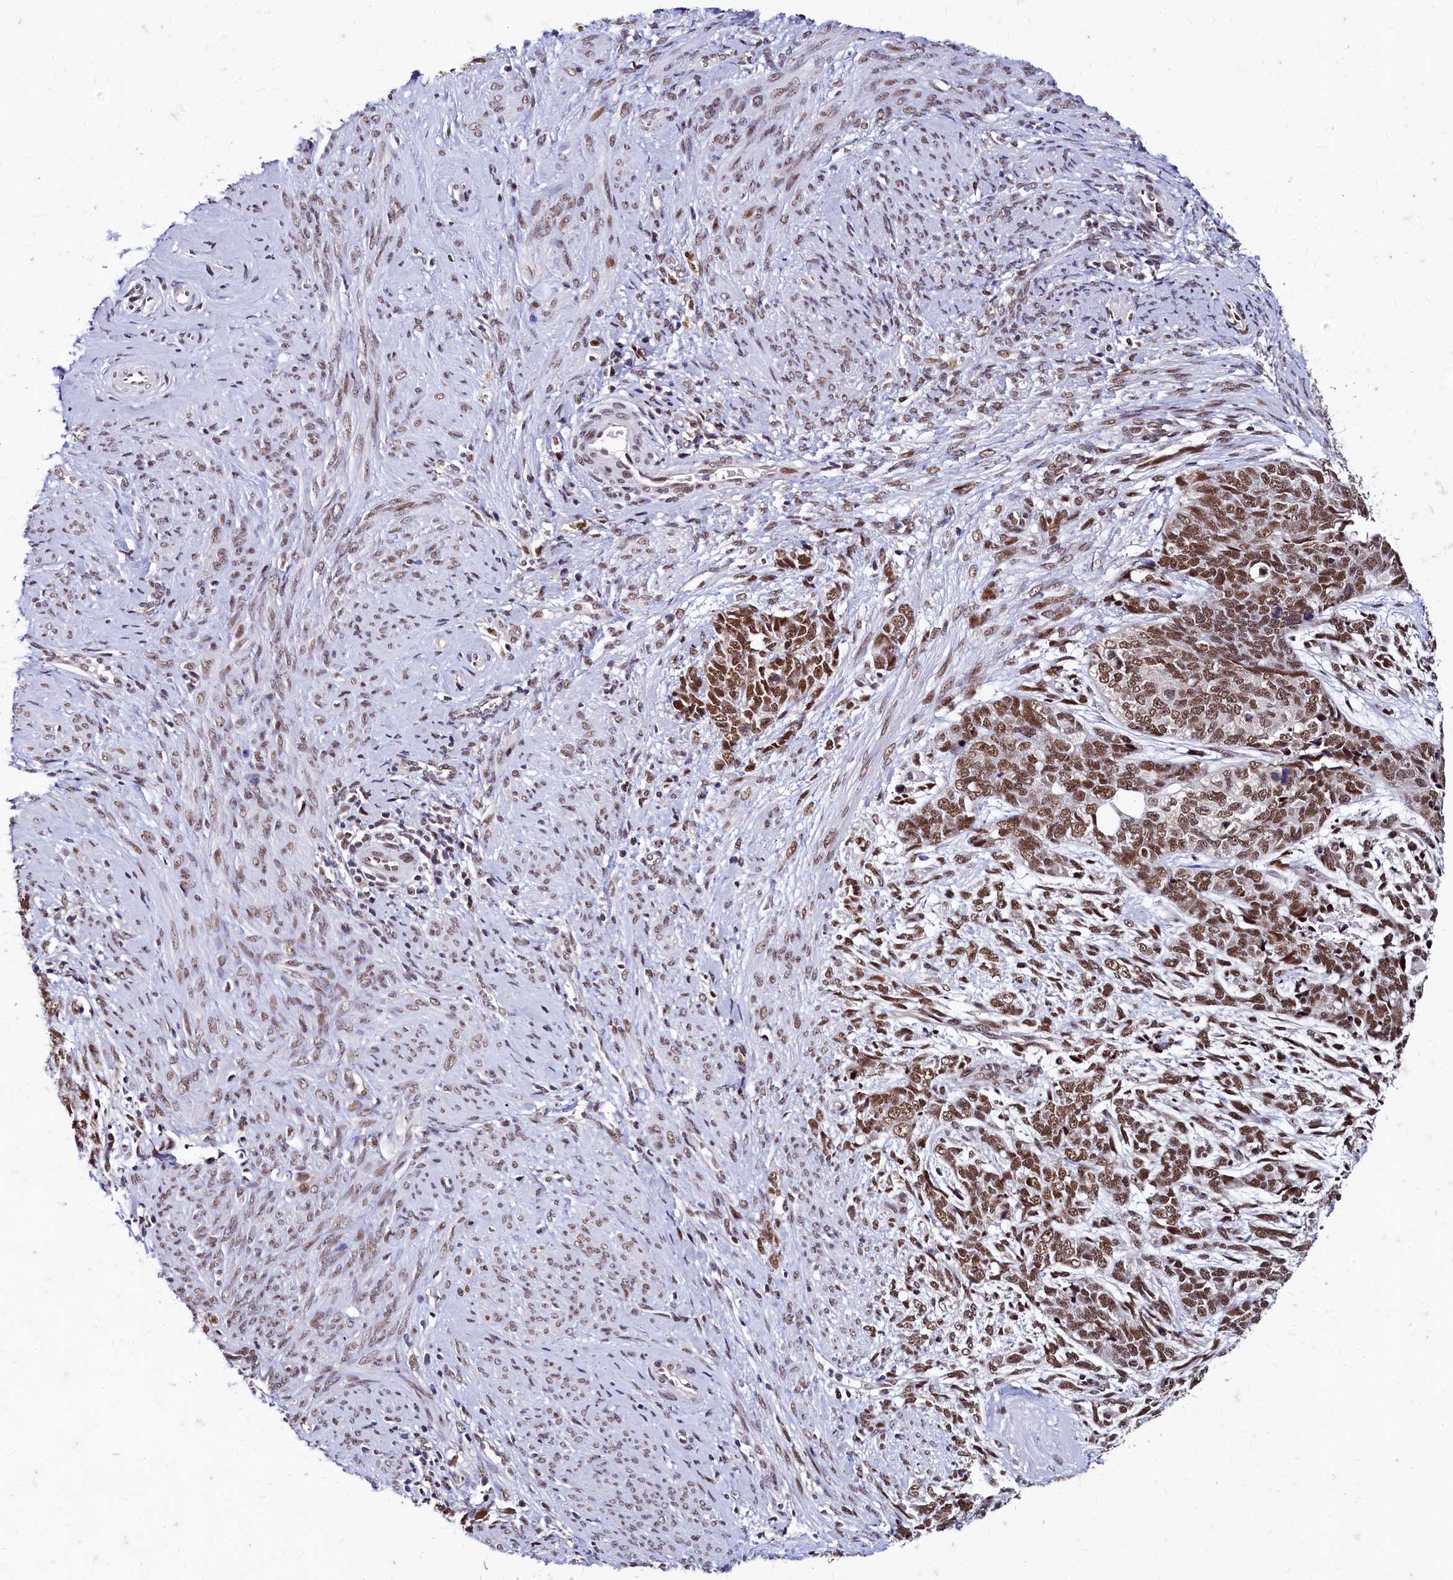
{"staining": {"intensity": "moderate", "quantity": ">75%", "location": "nuclear"}, "tissue": "cervical cancer", "cell_type": "Tumor cells", "image_type": "cancer", "snomed": [{"axis": "morphology", "description": "Squamous cell carcinoma, NOS"}, {"axis": "topography", "description": "Cervix"}], "caption": "Immunohistochemistry (IHC) photomicrograph of squamous cell carcinoma (cervical) stained for a protein (brown), which demonstrates medium levels of moderate nuclear staining in approximately >75% of tumor cells.", "gene": "CPSF7", "patient": {"sex": "female", "age": 63}}